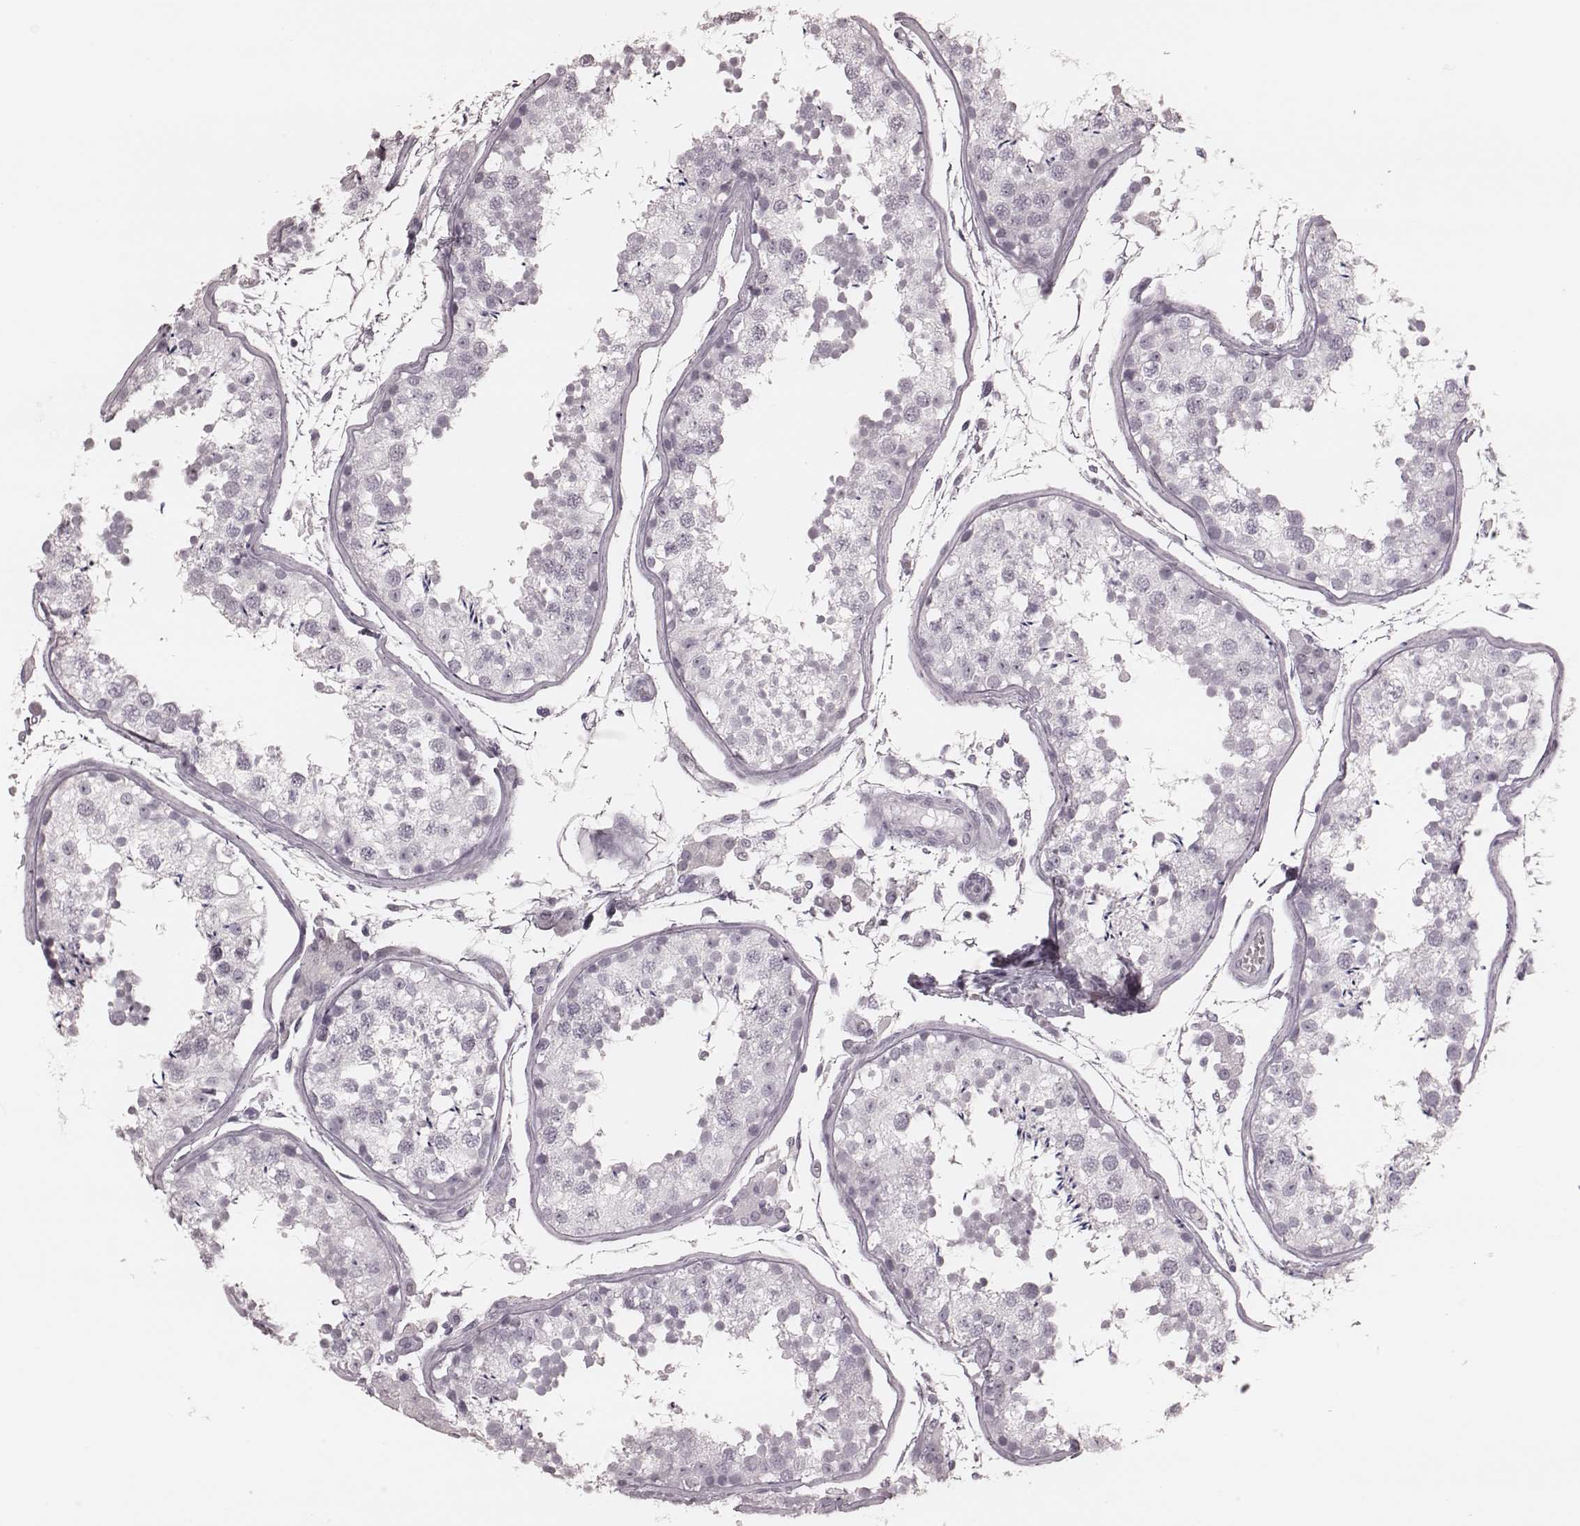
{"staining": {"intensity": "negative", "quantity": "none", "location": "none"}, "tissue": "testis", "cell_type": "Cells in seminiferous ducts", "image_type": "normal", "snomed": [{"axis": "morphology", "description": "Normal tissue, NOS"}, {"axis": "topography", "description": "Testis"}], "caption": "An immunohistochemistry histopathology image of normal testis is shown. There is no staining in cells in seminiferous ducts of testis.", "gene": "KRT74", "patient": {"sex": "male", "age": 29}}